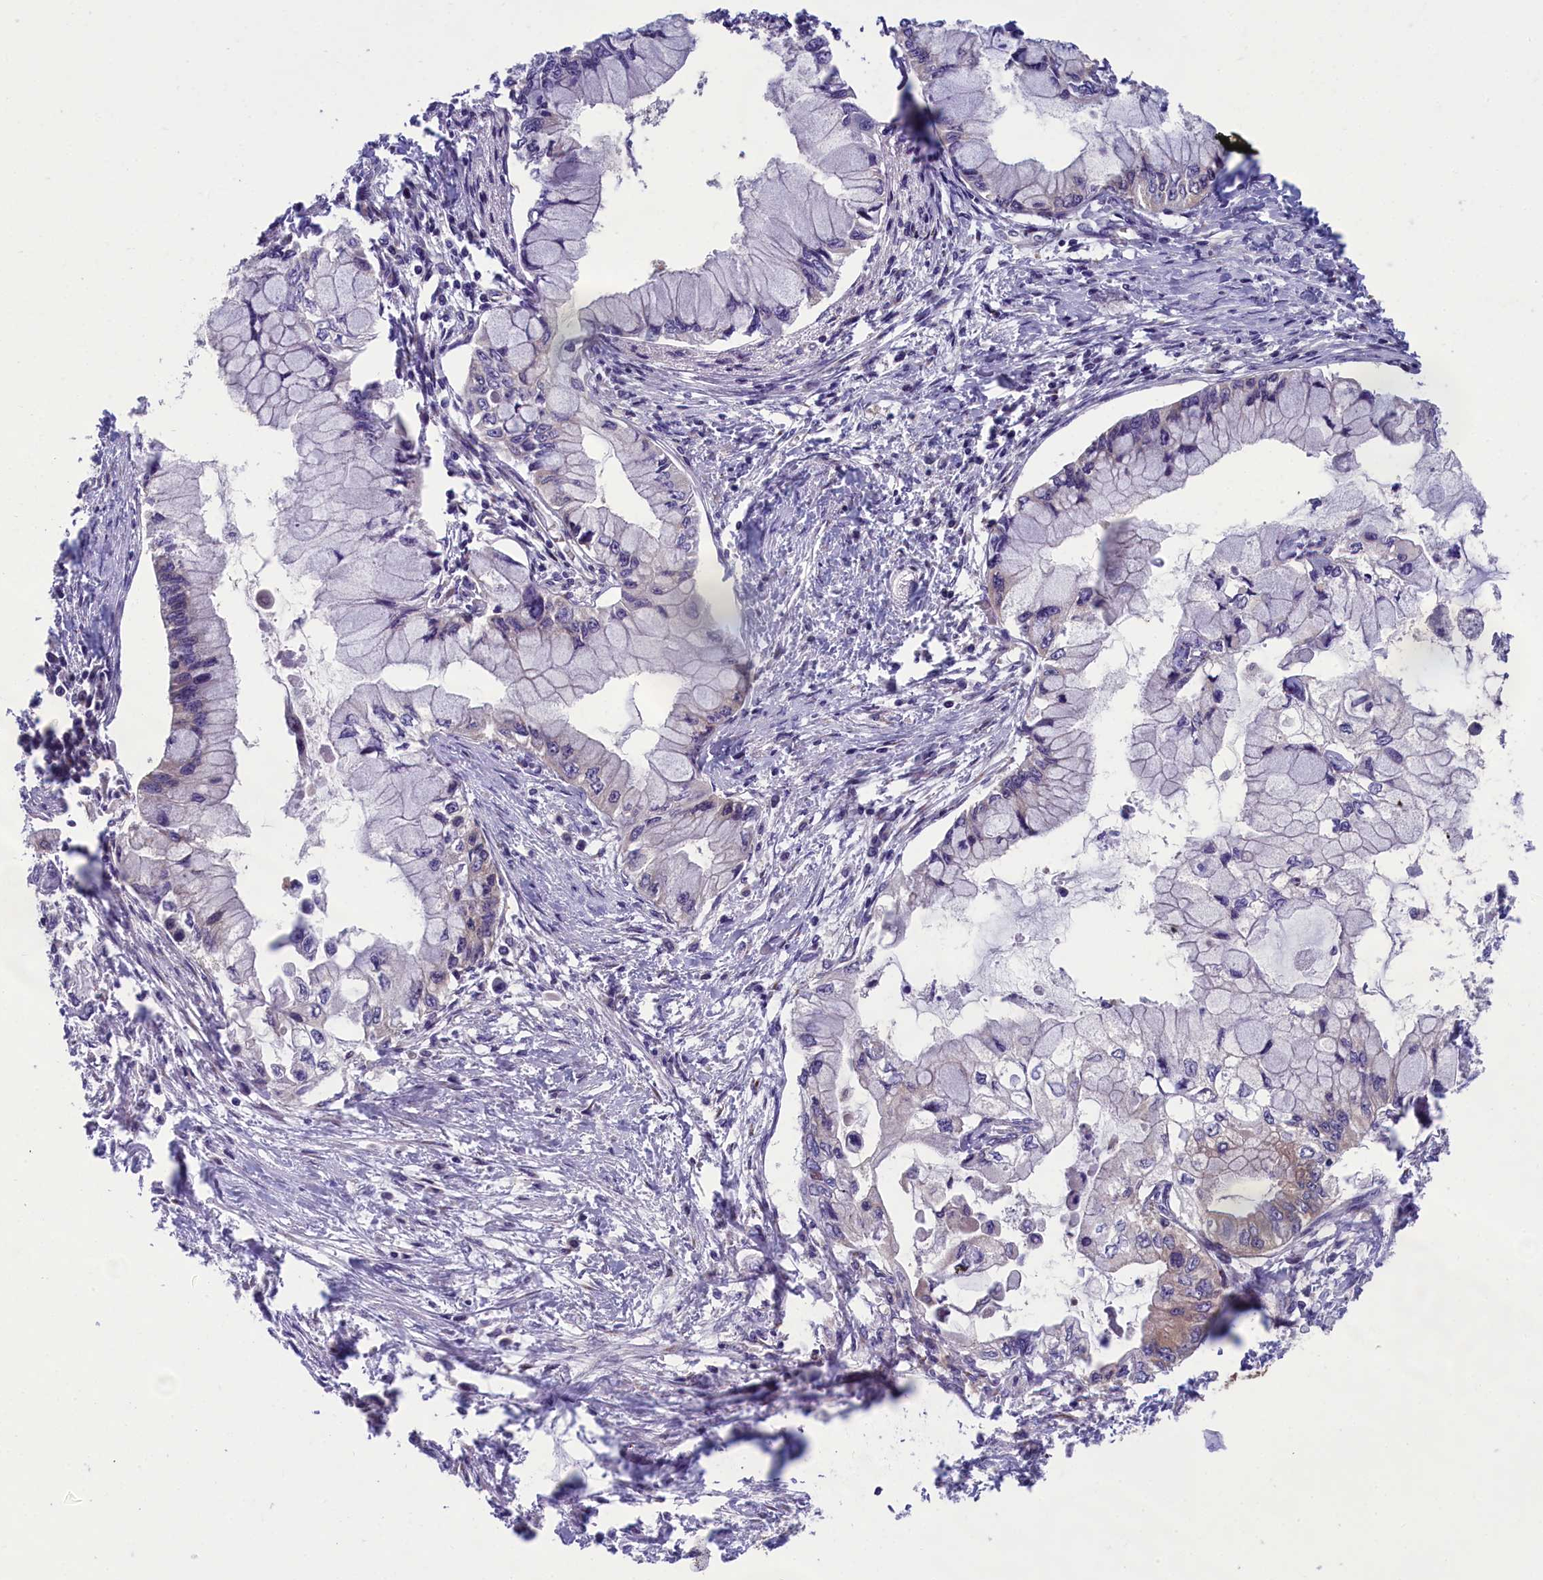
{"staining": {"intensity": "negative", "quantity": "none", "location": "none"}, "tissue": "pancreatic cancer", "cell_type": "Tumor cells", "image_type": "cancer", "snomed": [{"axis": "morphology", "description": "Adenocarcinoma, NOS"}, {"axis": "topography", "description": "Pancreas"}], "caption": "IHC image of neoplastic tissue: pancreatic cancer stained with DAB (3,3'-diaminobenzidine) displays no significant protein staining in tumor cells. (DAB immunohistochemistry (IHC), high magnification).", "gene": "ABCC8", "patient": {"sex": "male", "age": 48}}